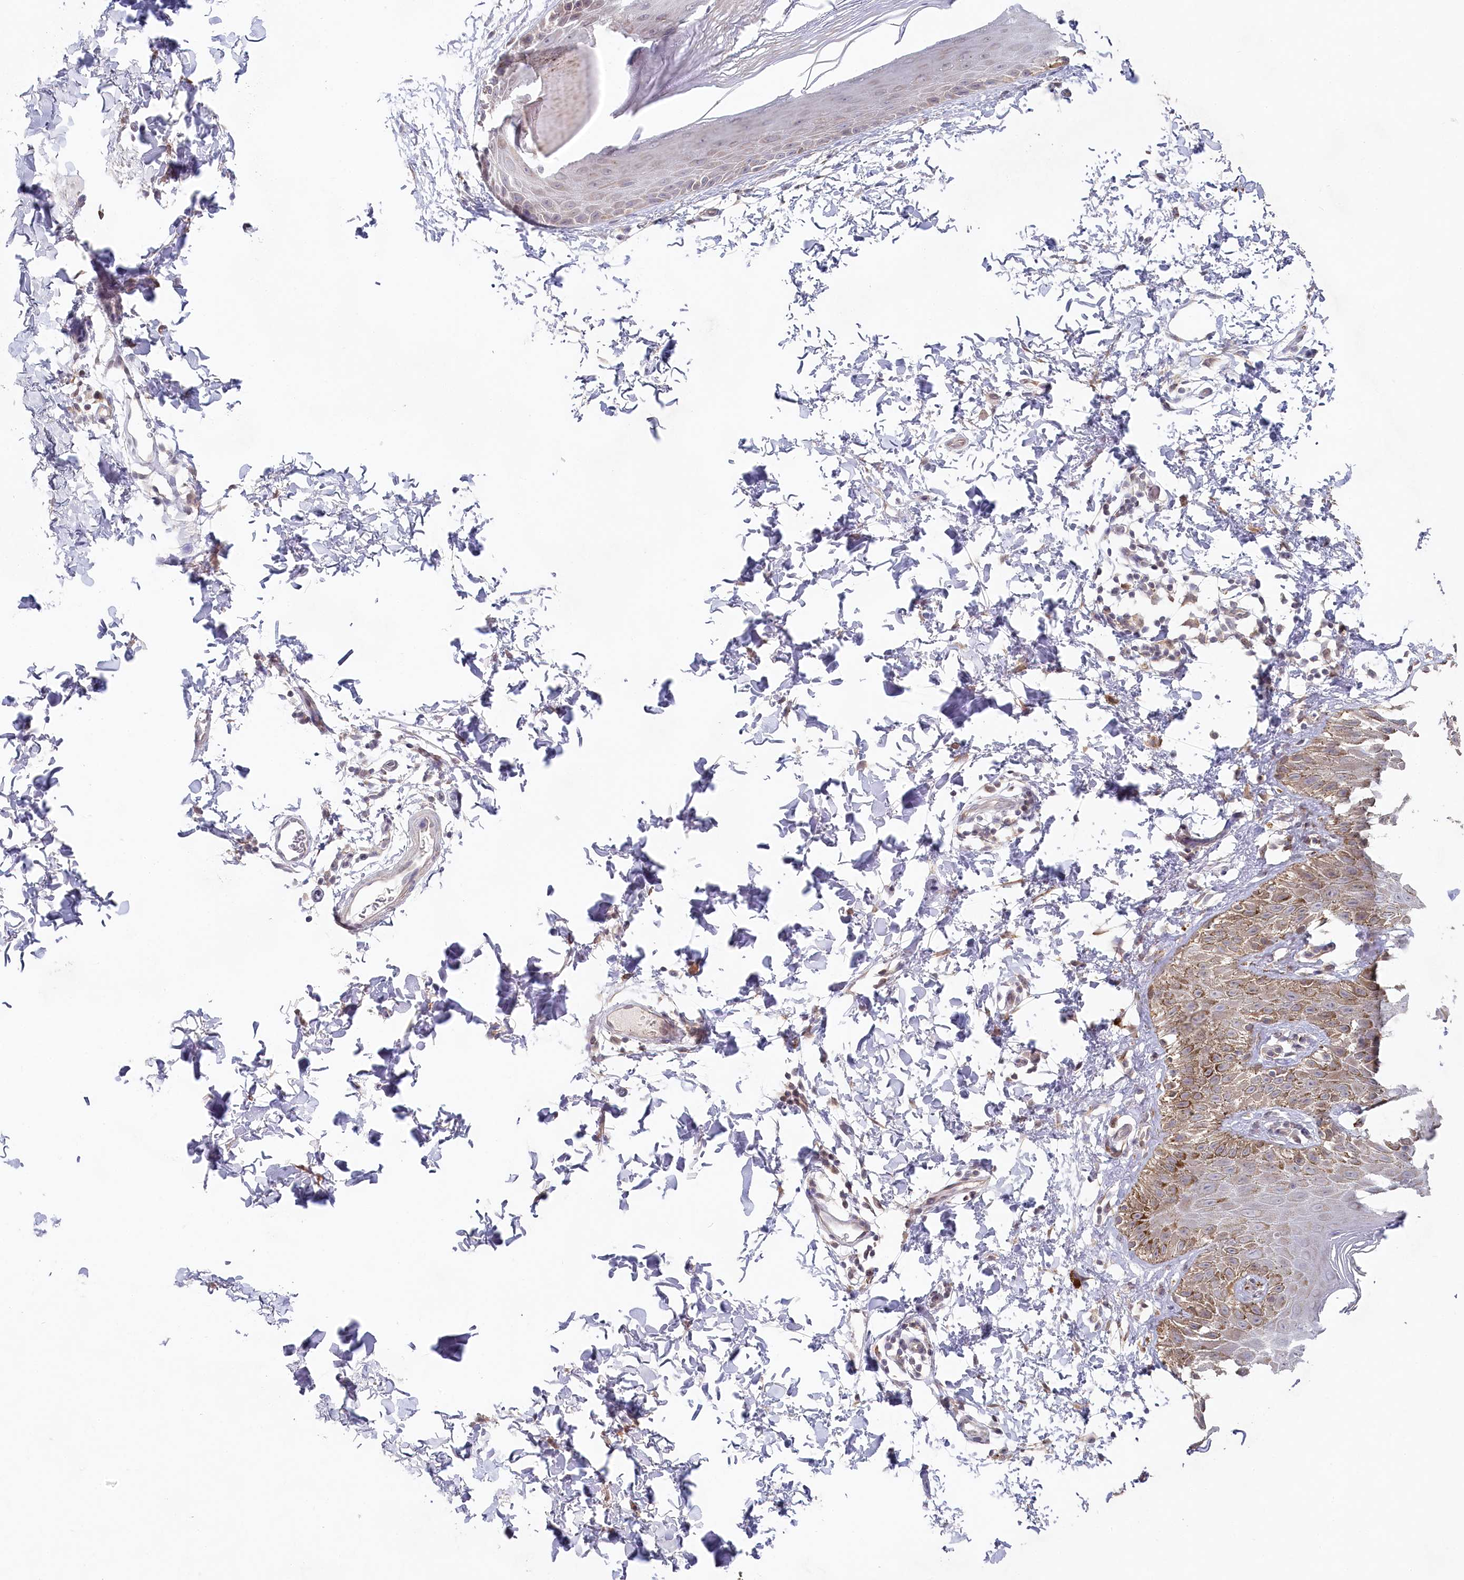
{"staining": {"intensity": "moderate", "quantity": "<25%", "location": "cytoplasmic/membranous"}, "tissue": "skin", "cell_type": "Epidermal cells", "image_type": "normal", "snomed": [{"axis": "morphology", "description": "Normal tissue, NOS"}, {"axis": "topography", "description": "Anal"}], "caption": "Immunohistochemistry (IHC) micrograph of benign human skin stained for a protein (brown), which shows low levels of moderate cytoplasmic/membranous positivity in approximately <25% of epidermal cells.", "gene": "AAMDC", "patient": {"sex": "male", "age": 44}}